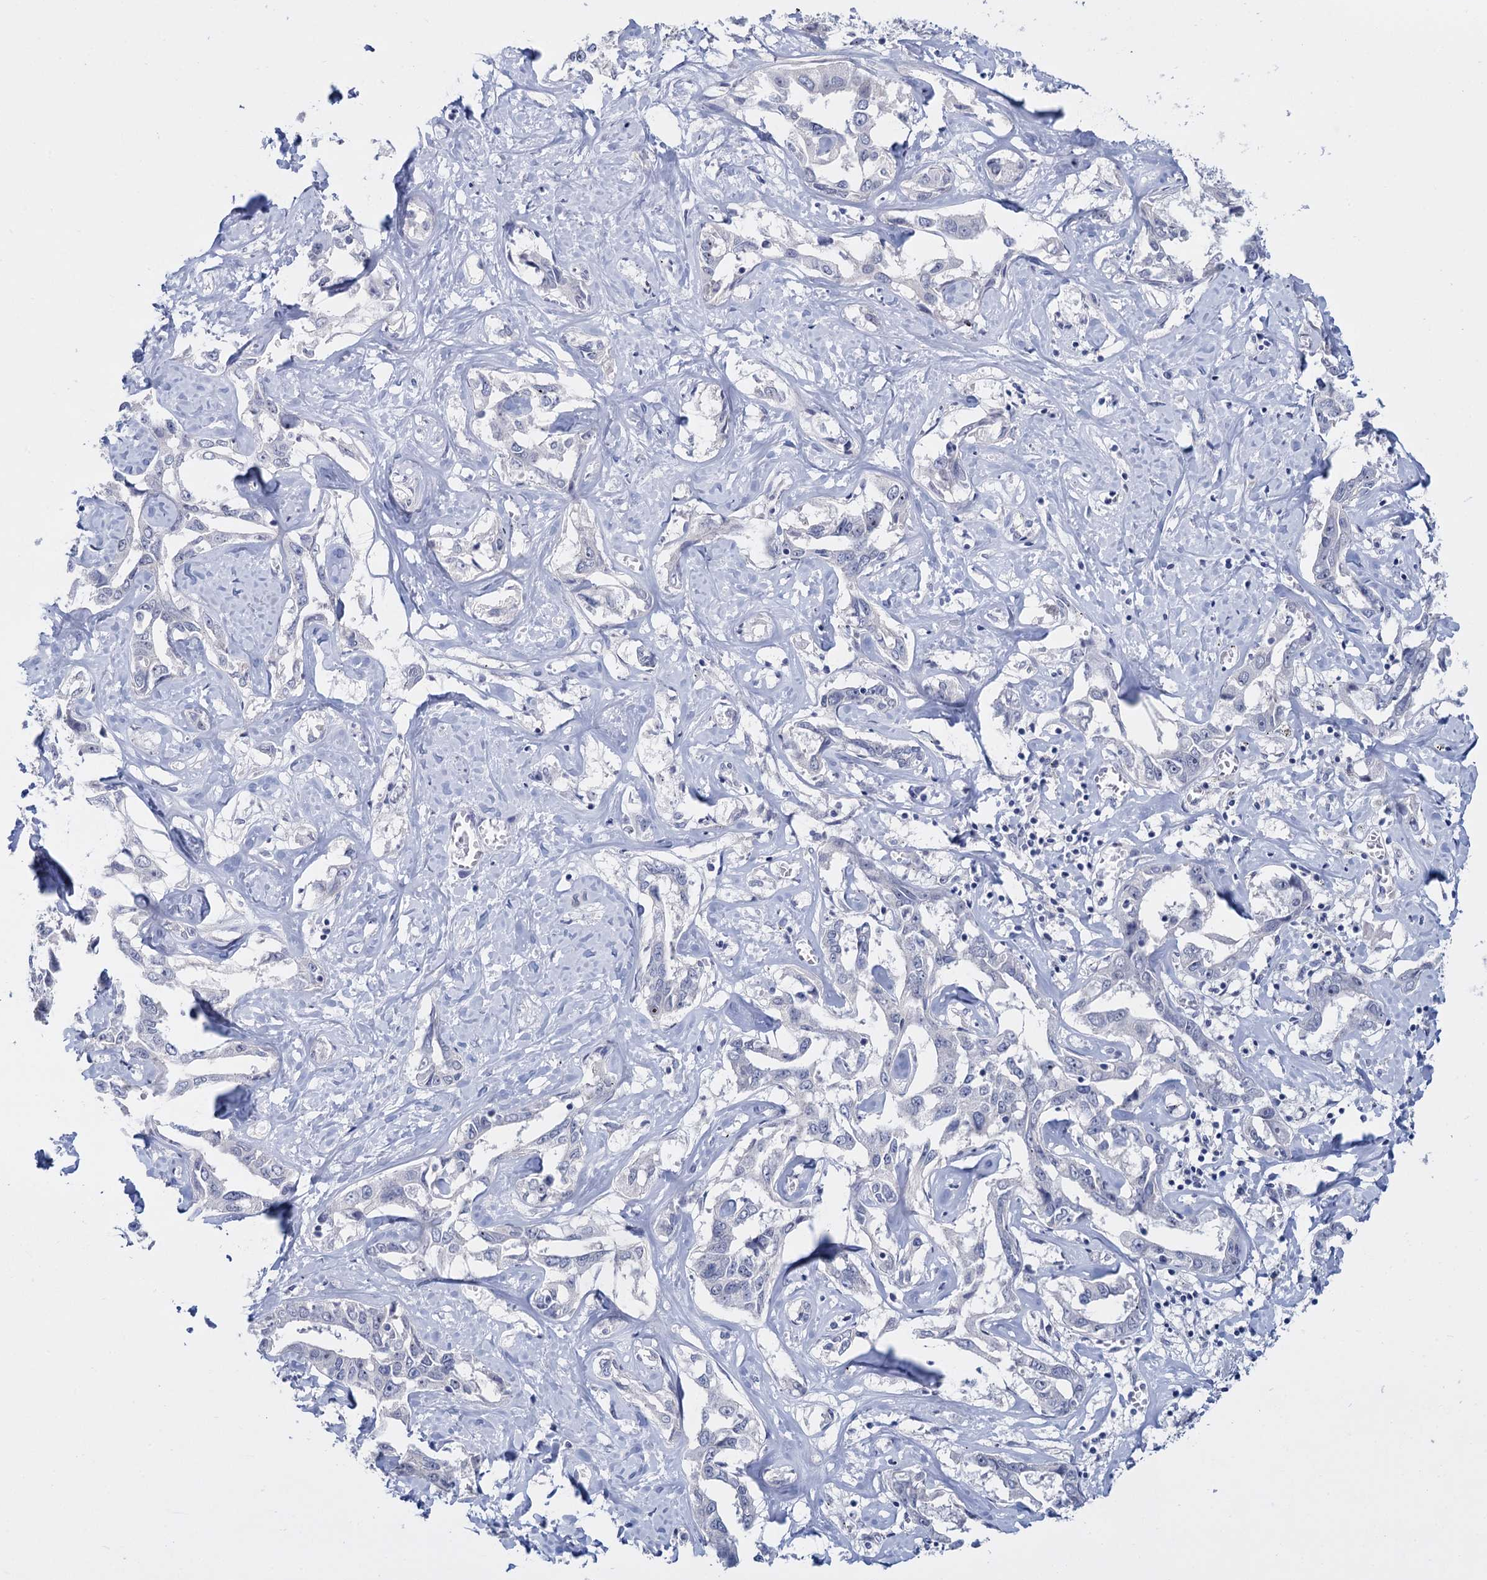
{"staining": {"intensity": "negative", "quantity": "none", "location": "none"}, "tissue": "liver cancer", "cell_type": "Tumor cells", "image_type": "cancer", "snomed": [{"axis": "morphology", "description": "Cholangiocarcinoma"}, {"axis": "topography", "description": "Liver"}], "caption": "Tumor cells show no significant protein staining in liver cancer (cholangiocarcinoma).", "gene": "SFN", "patient": {"sex": "male", "age": 59}}